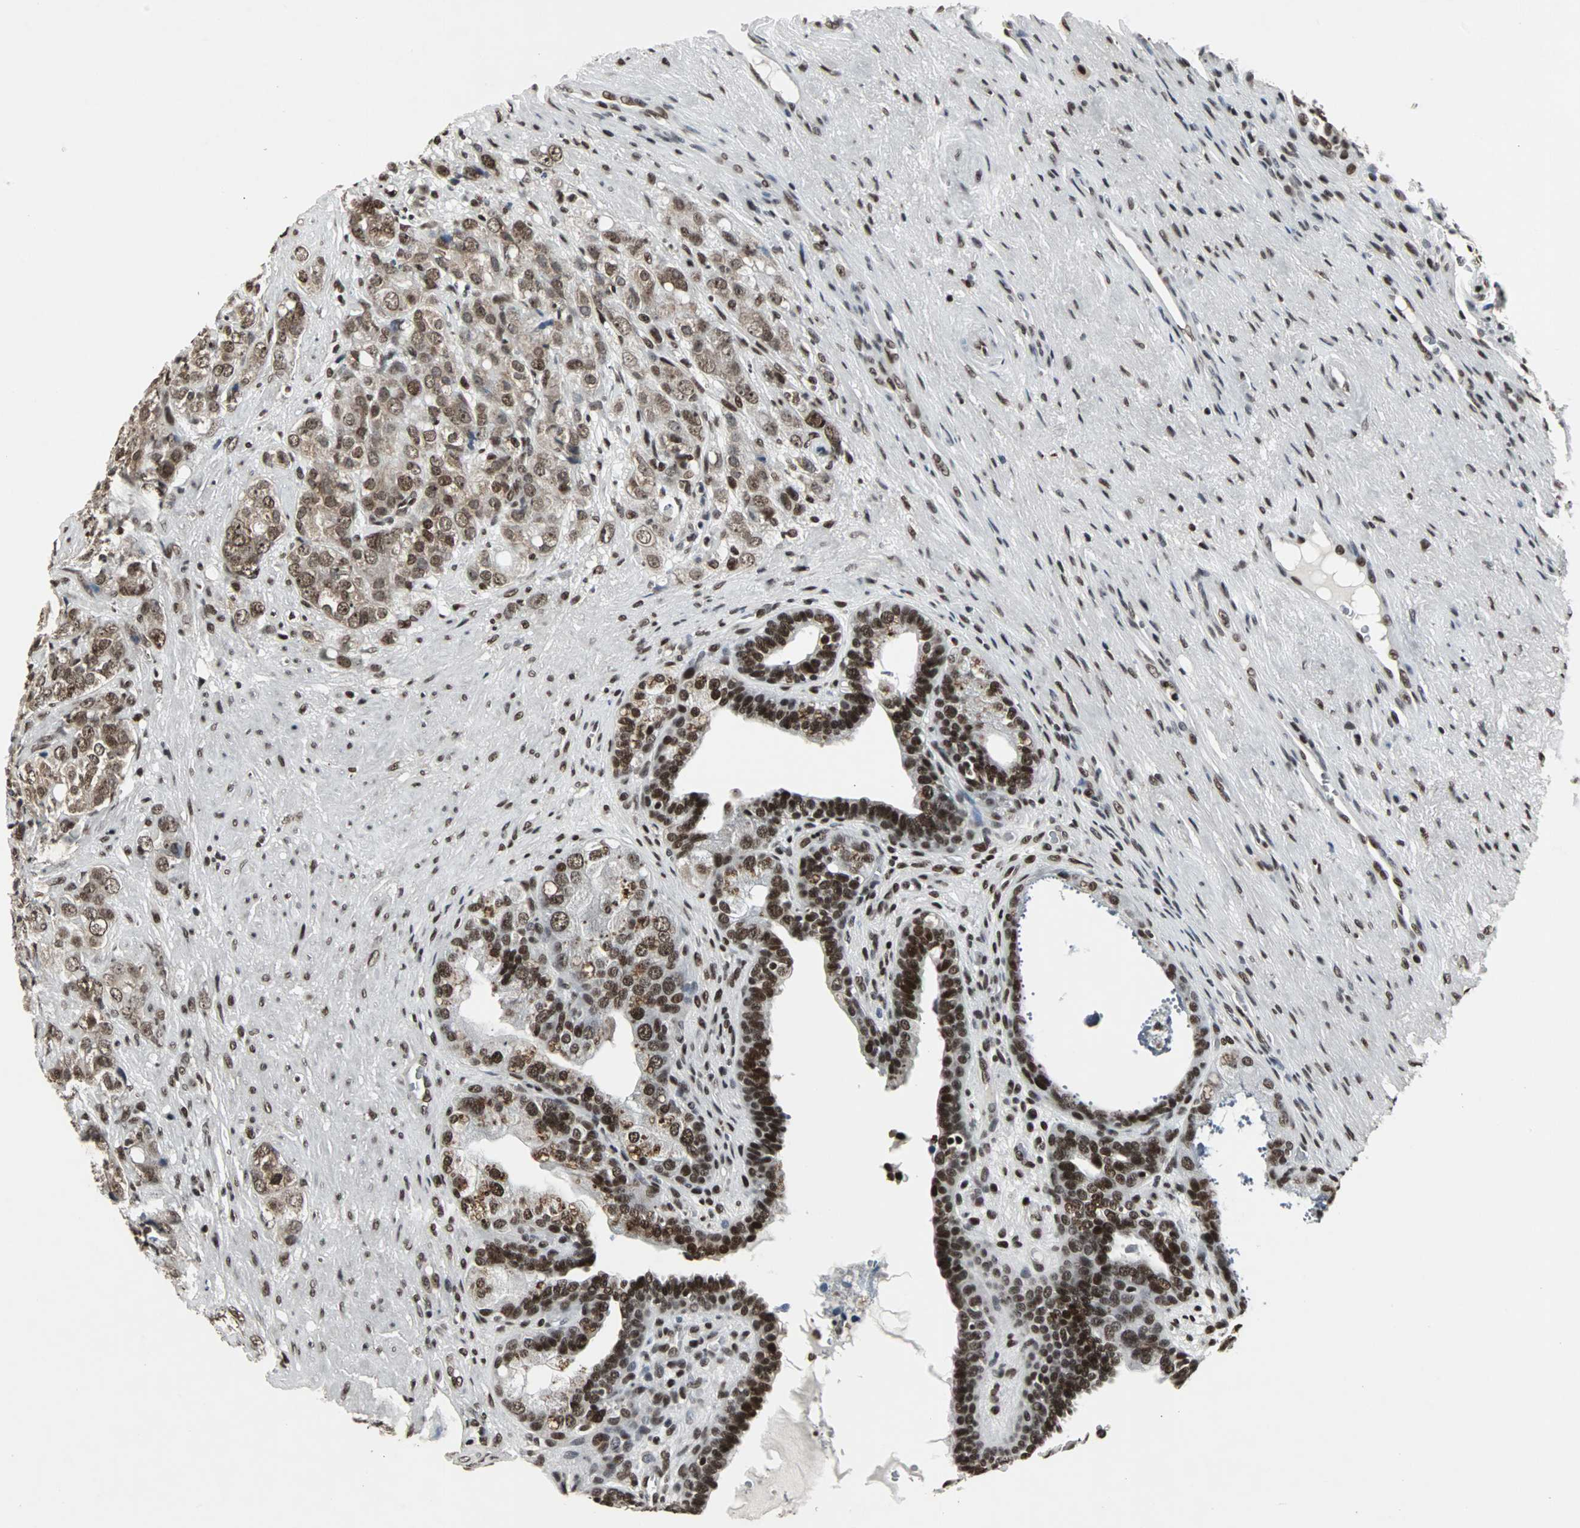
{"staining": {"intensity": "strong", "quantity": ">75%", "location": "nuclear"}, "tissue": "prostate cancer", "cell_type": "Tumor cells", "image_type": "cancer", "snomed": [{"axis": "morphology", "description": "Adenocarcinoma, High grade"}, {"axis": "topography", "description": "Prostate"}], "caption": "Immunohistochemistry of human prostate cancer exhibits high levels of strong nuclear positivity in approximately >75% of tumor cells.", "gene": "PNKP", "patient": {"sex": "male", "age": 68}}